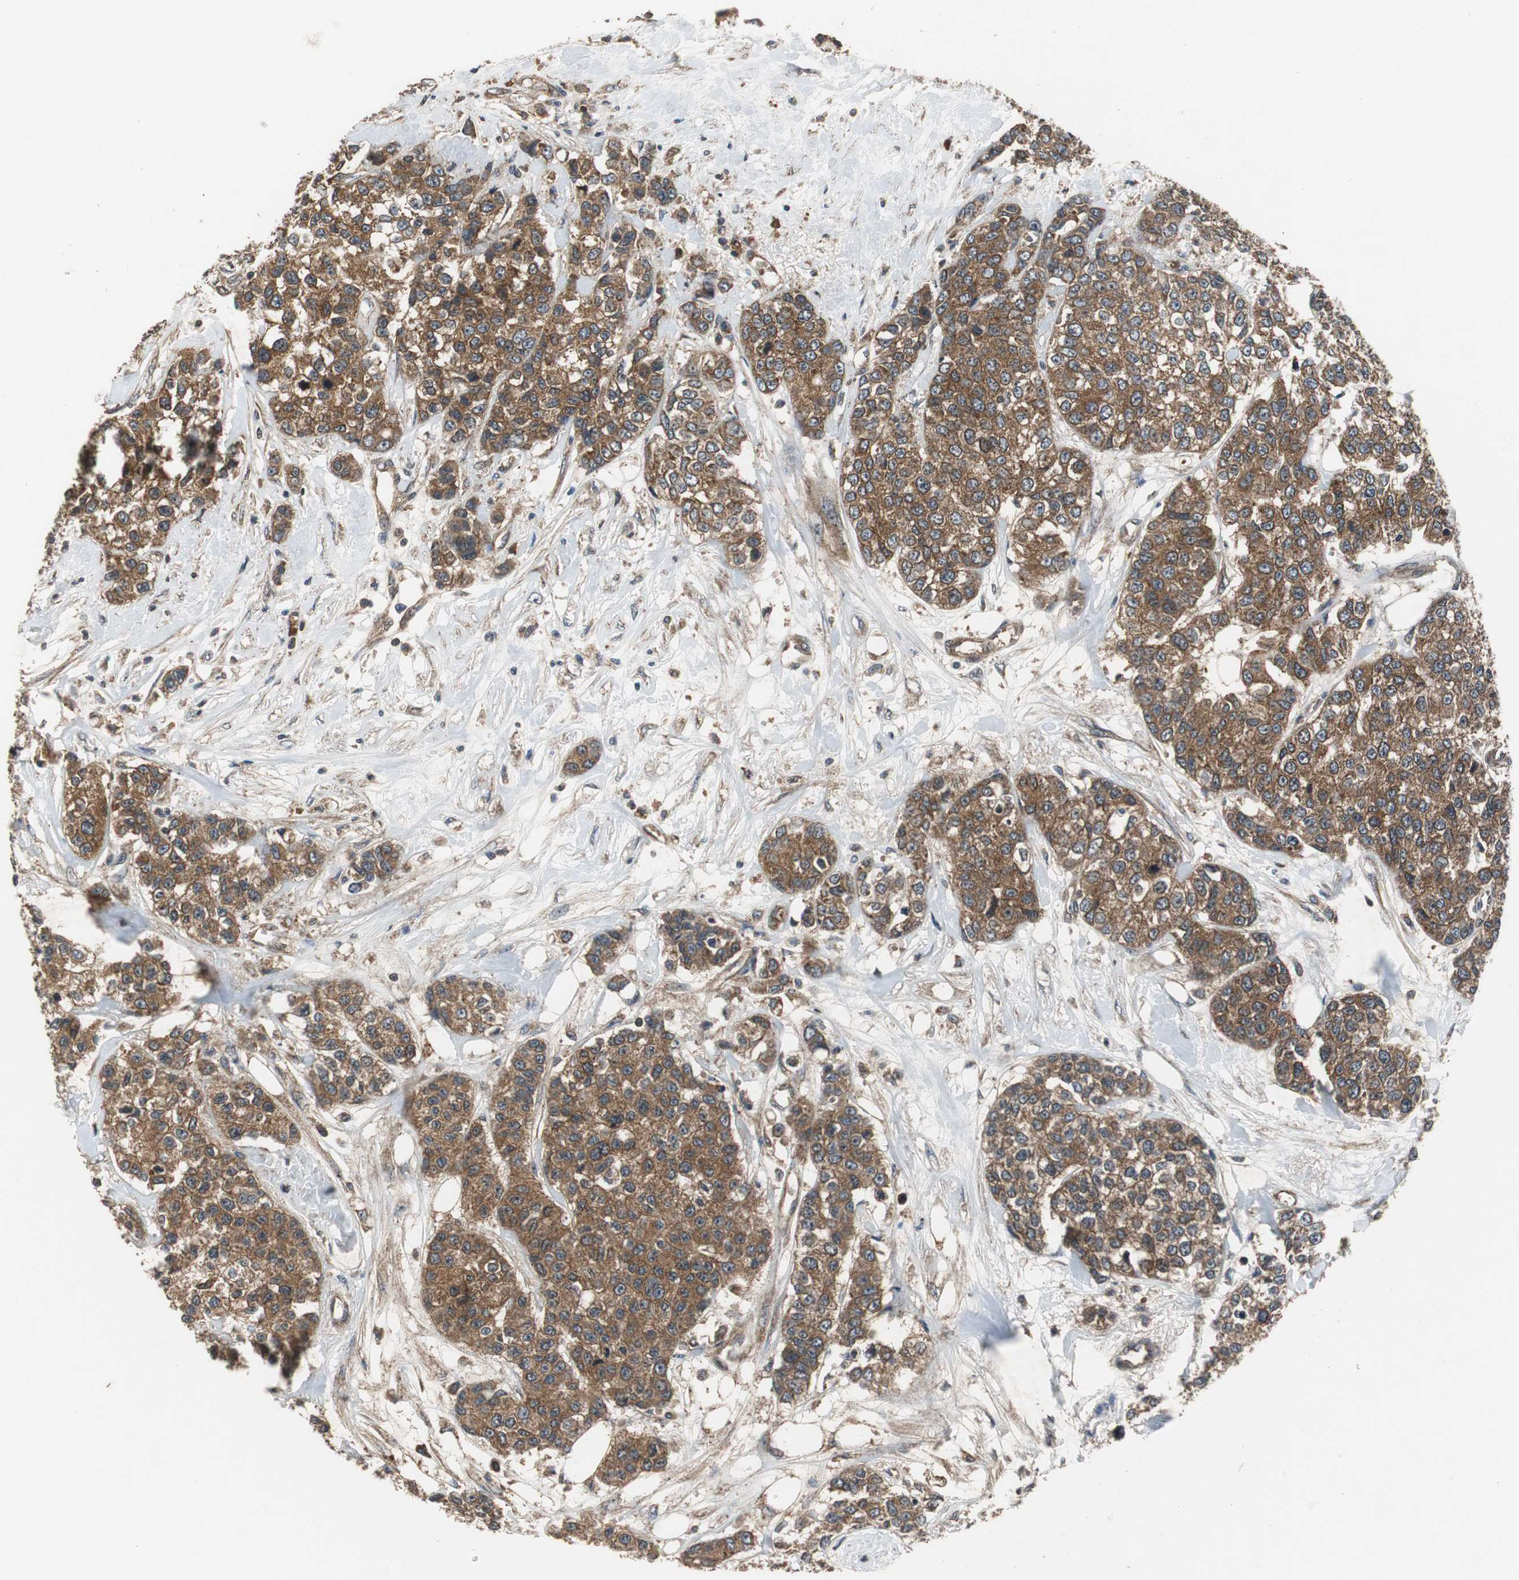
{"staining": {"intensity": "strong", "quantity": ">75%", "location": "cytoplasmic/membranous"}, "tissue": "breast cancer", "cell_type": "Tumor cells", "image_type": "cancer", "snomed": [{"axis": "morphology", "description": "Duct carcinoma"}, {"axis": "topography", "description": "Breast"}], "caption": "Immunohistochemistry (IHC) histopathology image of neoplastic tissue: human breast invasive ductal carcinoma stained using immunohistochemistry reveals high levels of strong protein expression localized specifically in the cytoplasmic/membranous of tumor cells, appearing as a cytoplasmic/membranous brown color.", "gene": "VBP1", "patient": {"sex": "female", "age": 51}}